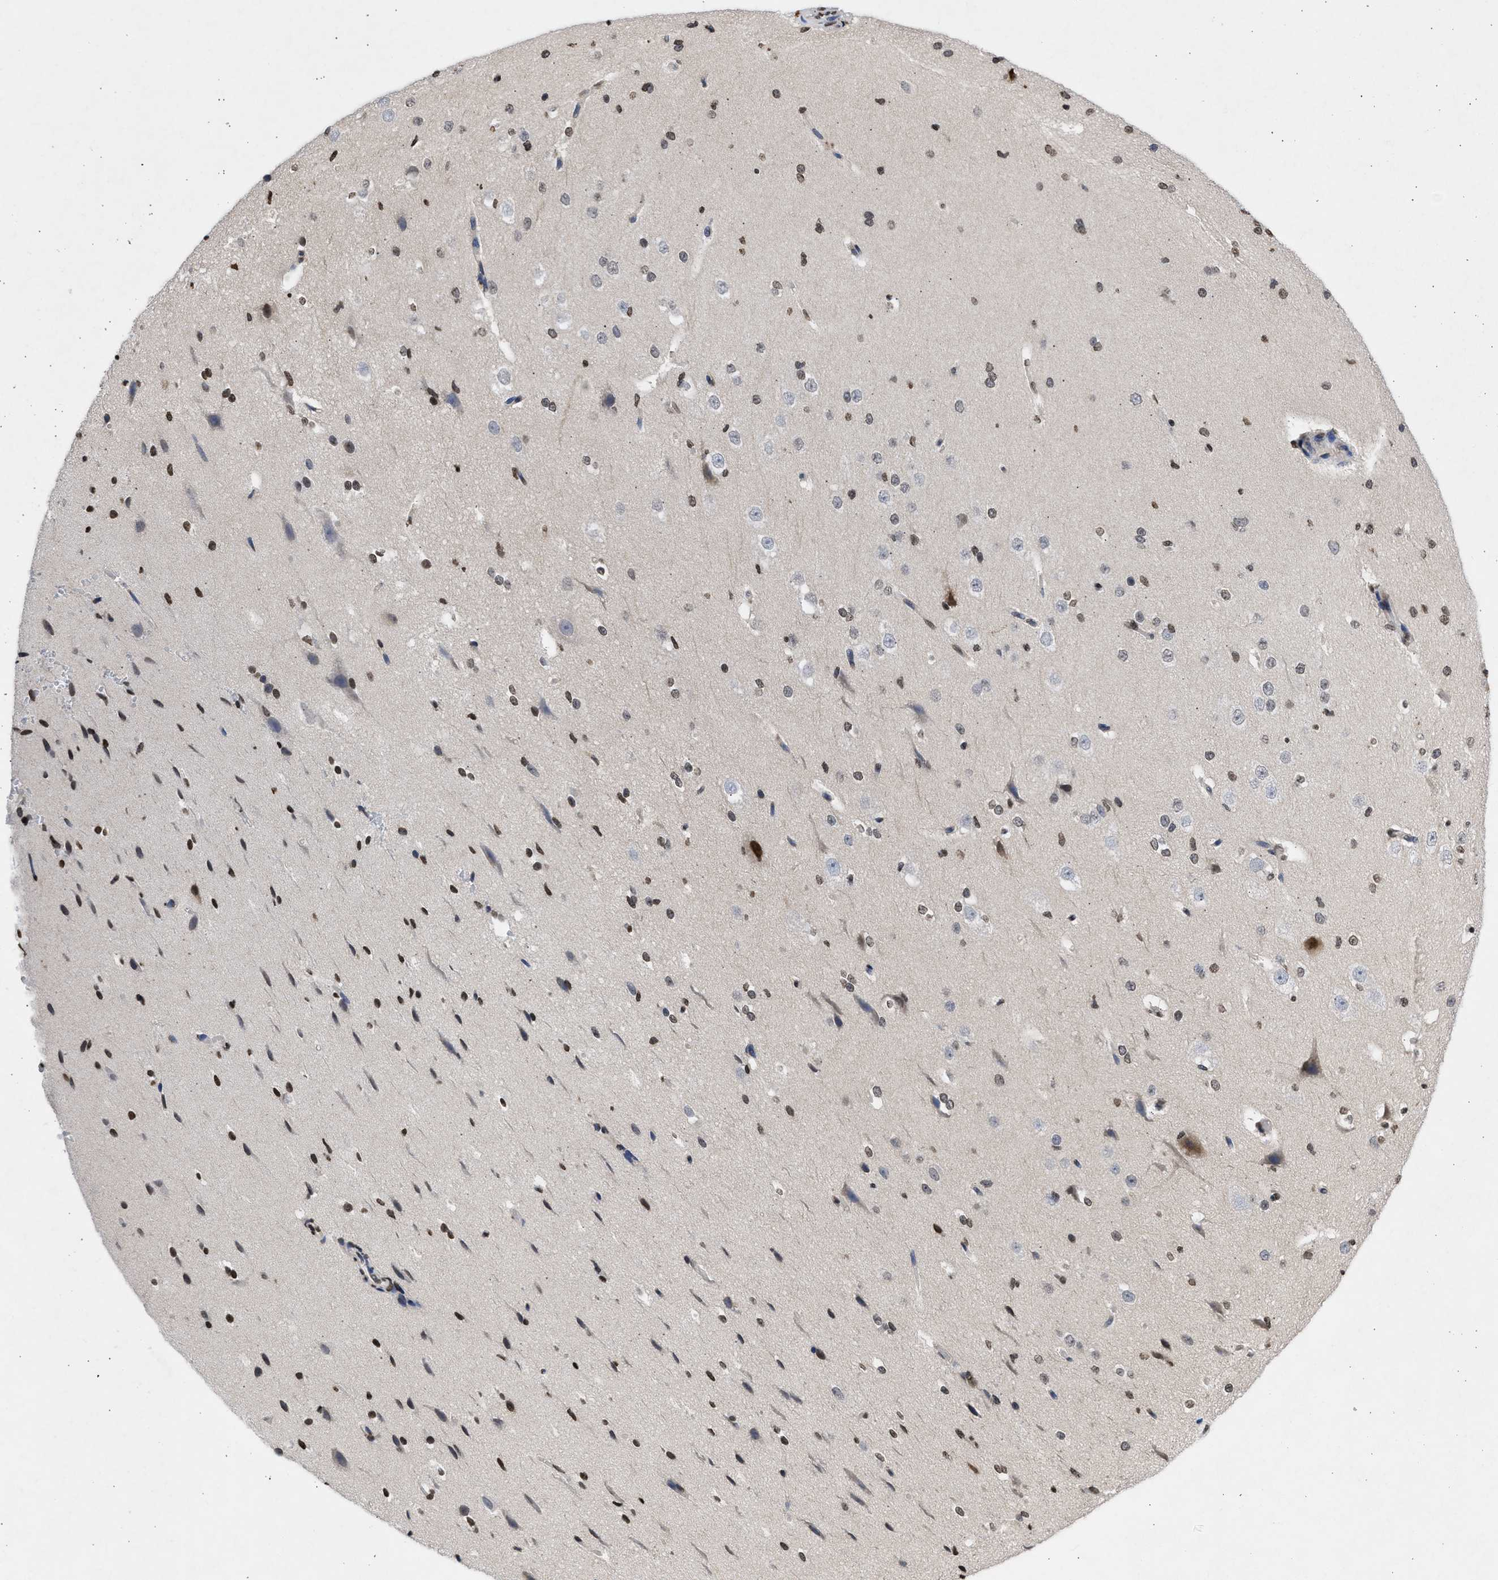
{"staining": {"intensity": "weak", "quantity": "25%-75%", "location": "nuclear"}, "tissue": "cerebral cortex", "cell_type": "Endothelial cells", "image_type": "normal", "snomed": [{"axis": "morphology", "description": "Normal tissue, NOS"}, {"axis": "morphology", "description": "Developmental malformation"}, {"axis": "topography", "description": "Cerebral cortex"}], "caption": "This image exhibits IHC staining of unremarkable cerebral cortex, with low weak nuclear expression in about 25%-75% of endothelial cells.", "gene": "NUP35", "patient": {"sex": "female", "age": 30}}